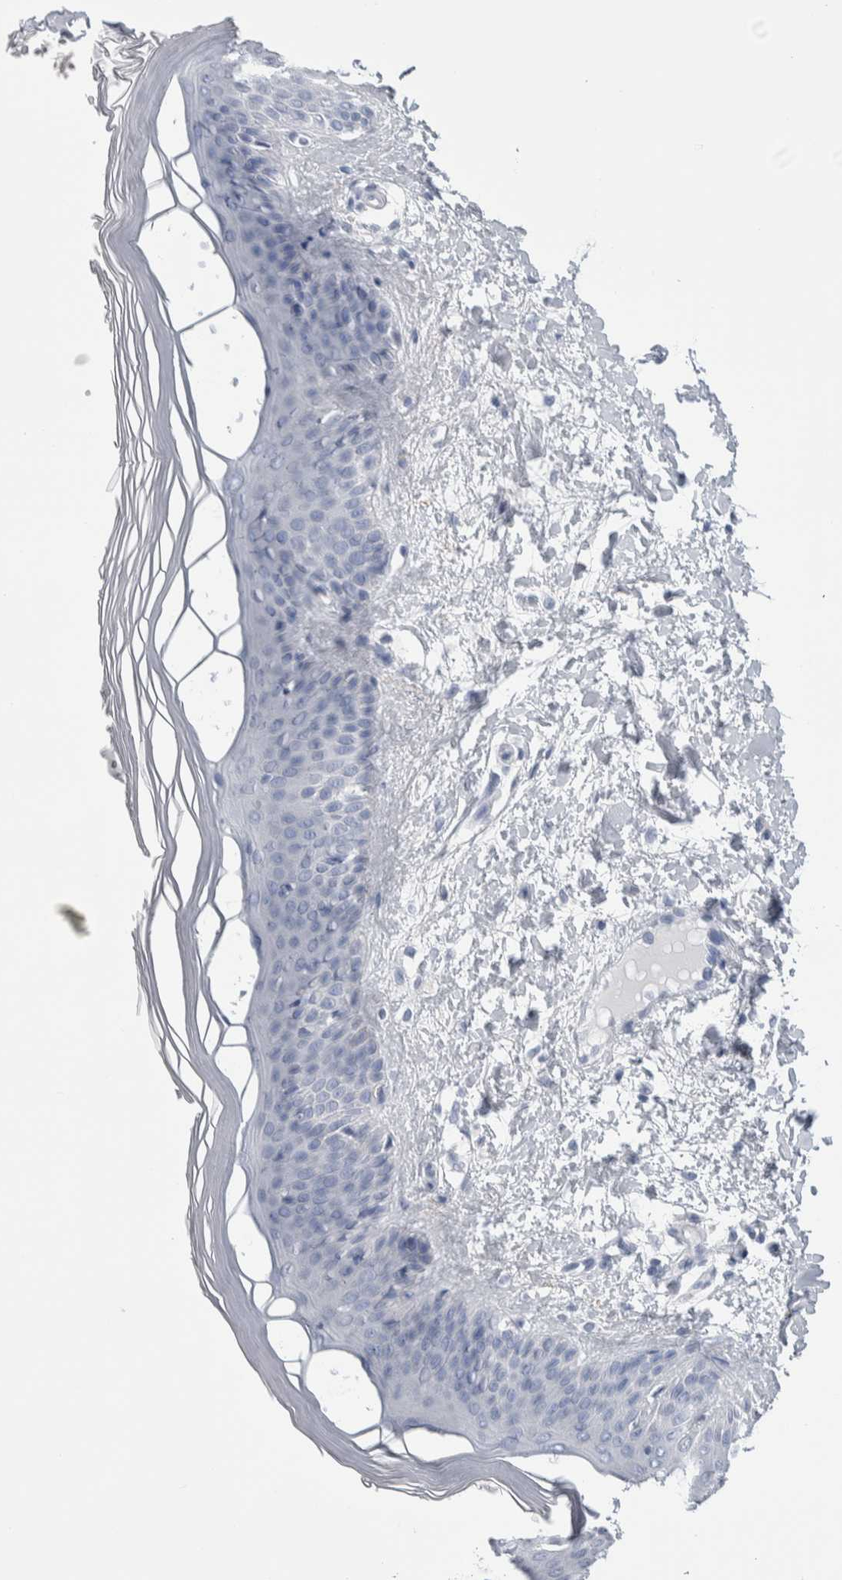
{"staining": {"intensity": "negative", "quantity": "none", "location": "none"}, "tissue": "skin", "cell_type": "Fibroblasts", "image_type": "normal", "snomed": [{"axis": "morphology", "description": "Normal tissue, NOS"}, {"axis": "morphology", "description": "Malignant melanoma, Metastatic site"}, {"axis": "topography", "description": "Skin"}], "caption": "Immunohistochemistry of benign human skin exhibits no expression in fibroblasts. (DAB IHC with hematoxylin counter stain).", "gene": "LURAP1L", "patient": {"sex": "male", "age": 41}}